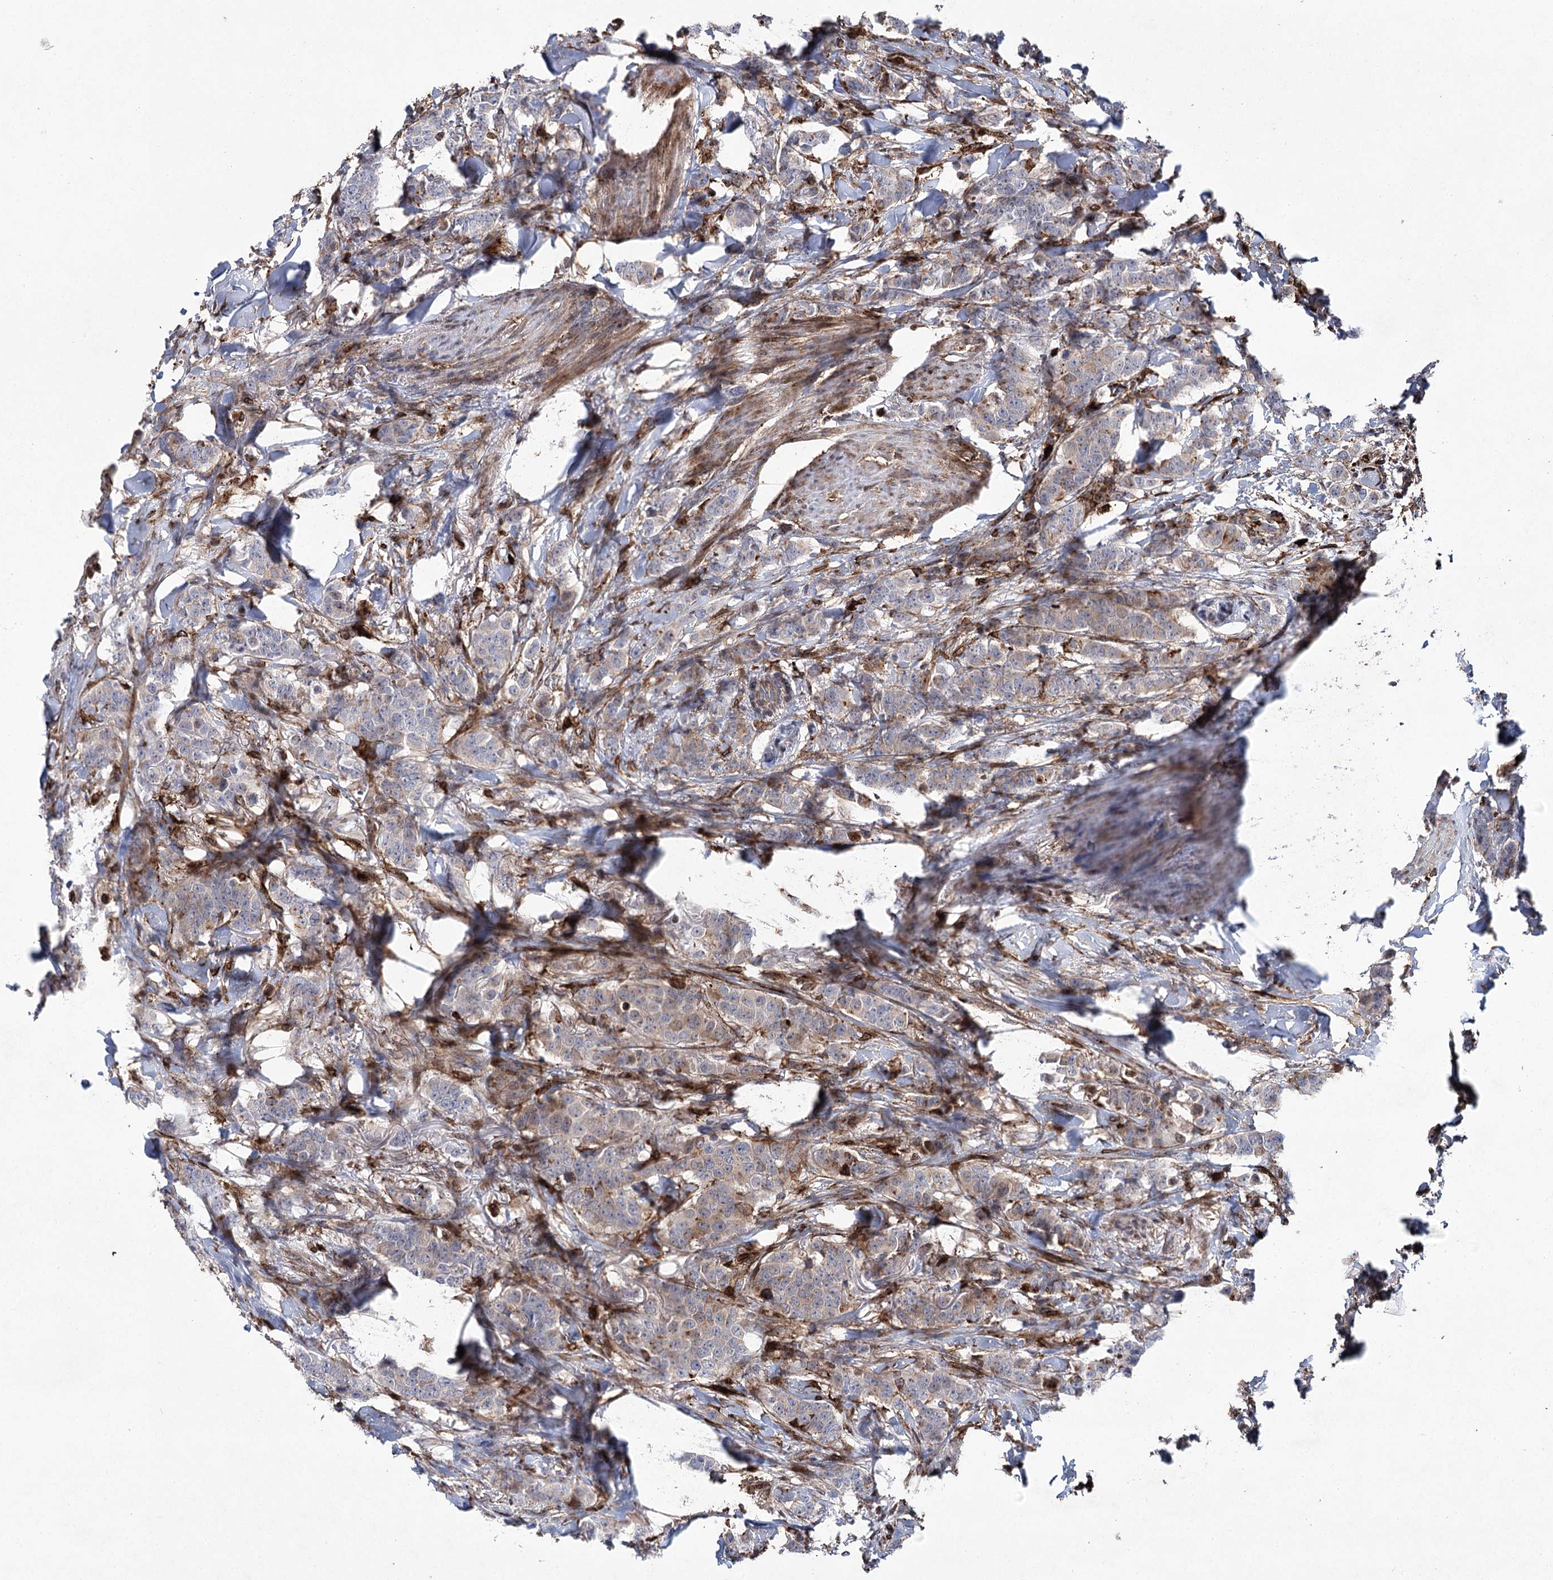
{"staining": {"intensity": "weak", "quantity": "<25%", "location": "cytoplasmic/membranous"}, "tissue": "breast cancer", "cell_type": "Tumor cells", "image_type": "cancer", "snomed": [{"axis": "morphology", "description": "Duct carcinoma"}, {"axis": "topography", "description": "Breast"}], "caption": "High power microscopy micrograph of an immunohistochemistry (IHC) micrograph of breast cancer (infiltrating ductal carcinoma), revealing no significant positivity in tumor cells.", "gene": "DCUN1D4", "patient": {"sex": "female", "age": 40}}